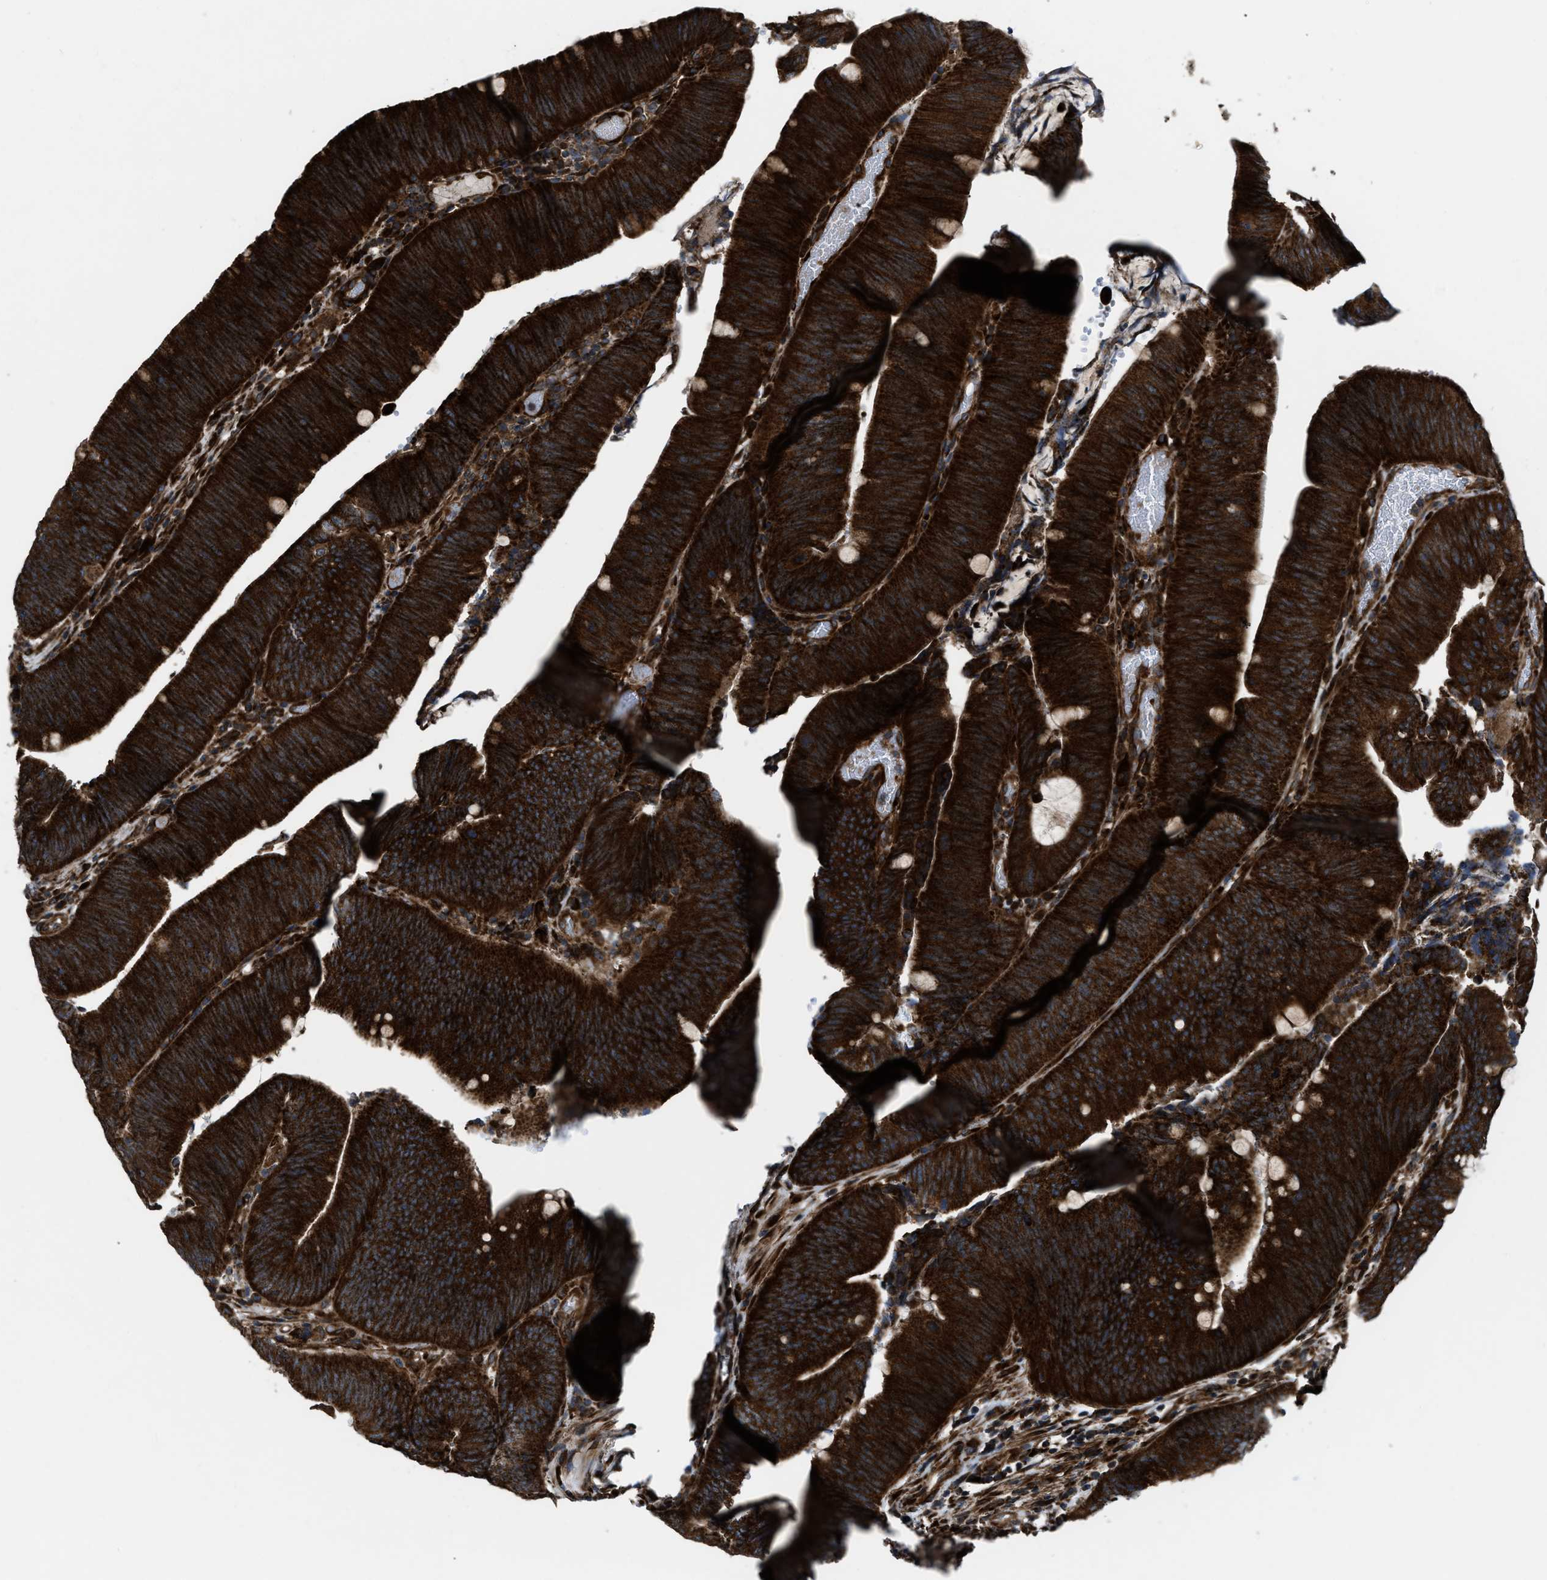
{"staining": {"intensity": "strong", "quantity": ">75%", "location": "cytoplasmic/membranous"}, "tissue": "colorectal cancer", "cell_type": "Tumor cells", "image_type": "cancer", "snomed": [{"axis": "morphology", "description": "Normal tissue, NOS"}, {"axis": "morphology", "description": "Adenocarcinoma, NOS"}, {"axis": "topography", "description": "Rectum"}], "caption": "Protein expression analysis of colorectal cancer reveals strong cytoplasmic/membranous positivity in about >75% of tumor cells. (DAB (3,3'-diaminobenzidine) IHC with brightfield microscopy, high magnification).", "gene": "PER3", "patient": {"sex": "female", "age": 66}}